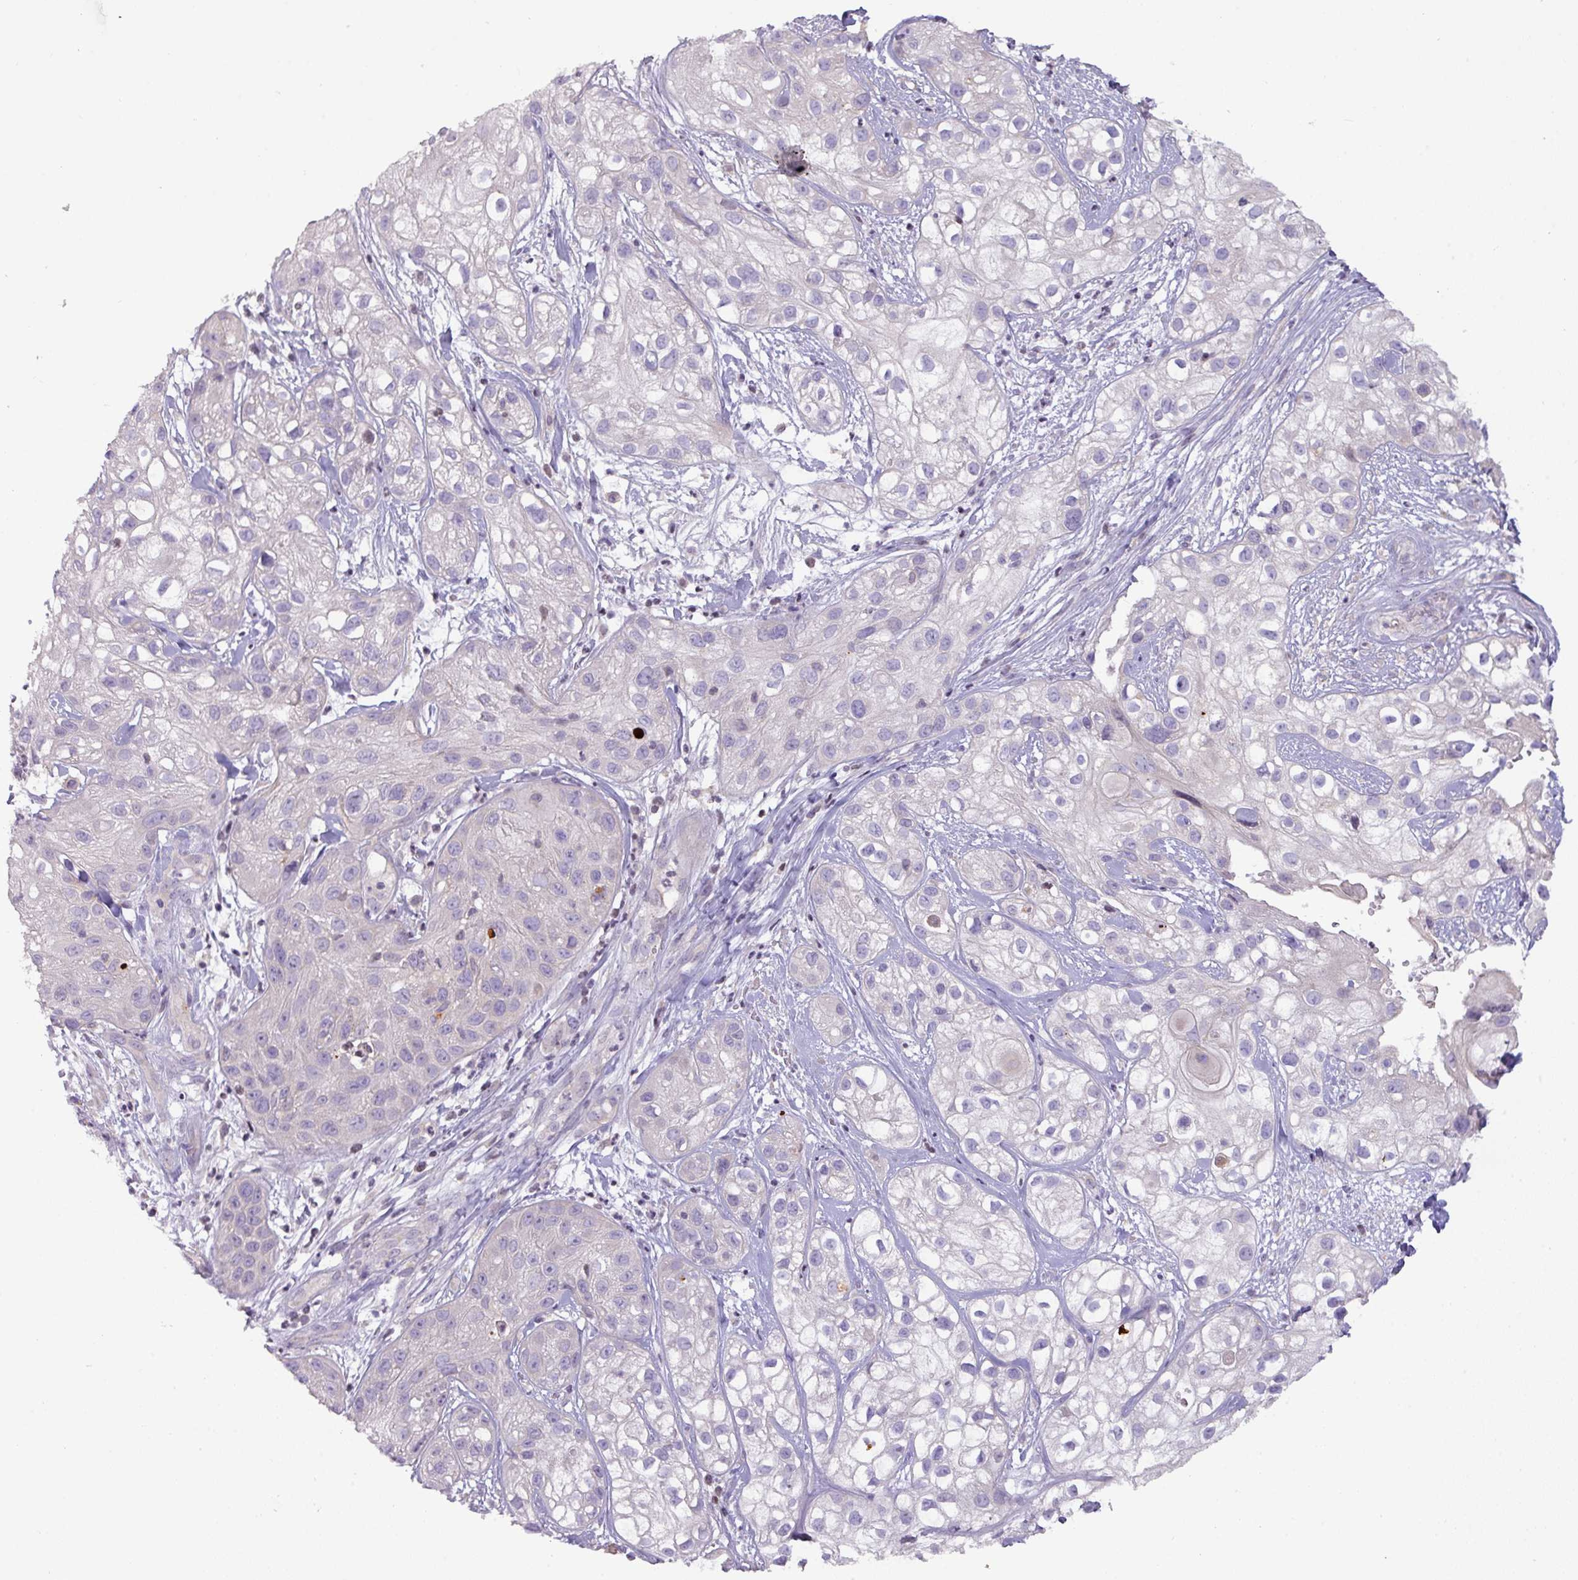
{"staining": {"intensity": "negative", "quantity": "none", "location": "none"}, "tissue": "skin cancer", "cell_type": "Tumor cells", "image_type": "cancer", "snomed": [{"axis": "morphology", "description": "Squamous cell carcinoma, NOS"}, {"axis": "topography", "description": "Skin"}], "caption": "Skin cancer stained for a protein using immunohistochemistry (IHC) exhibits no staining tumor cells.", "gene": "ZNF394", "patient": {"sex": "male", "age": 82}}